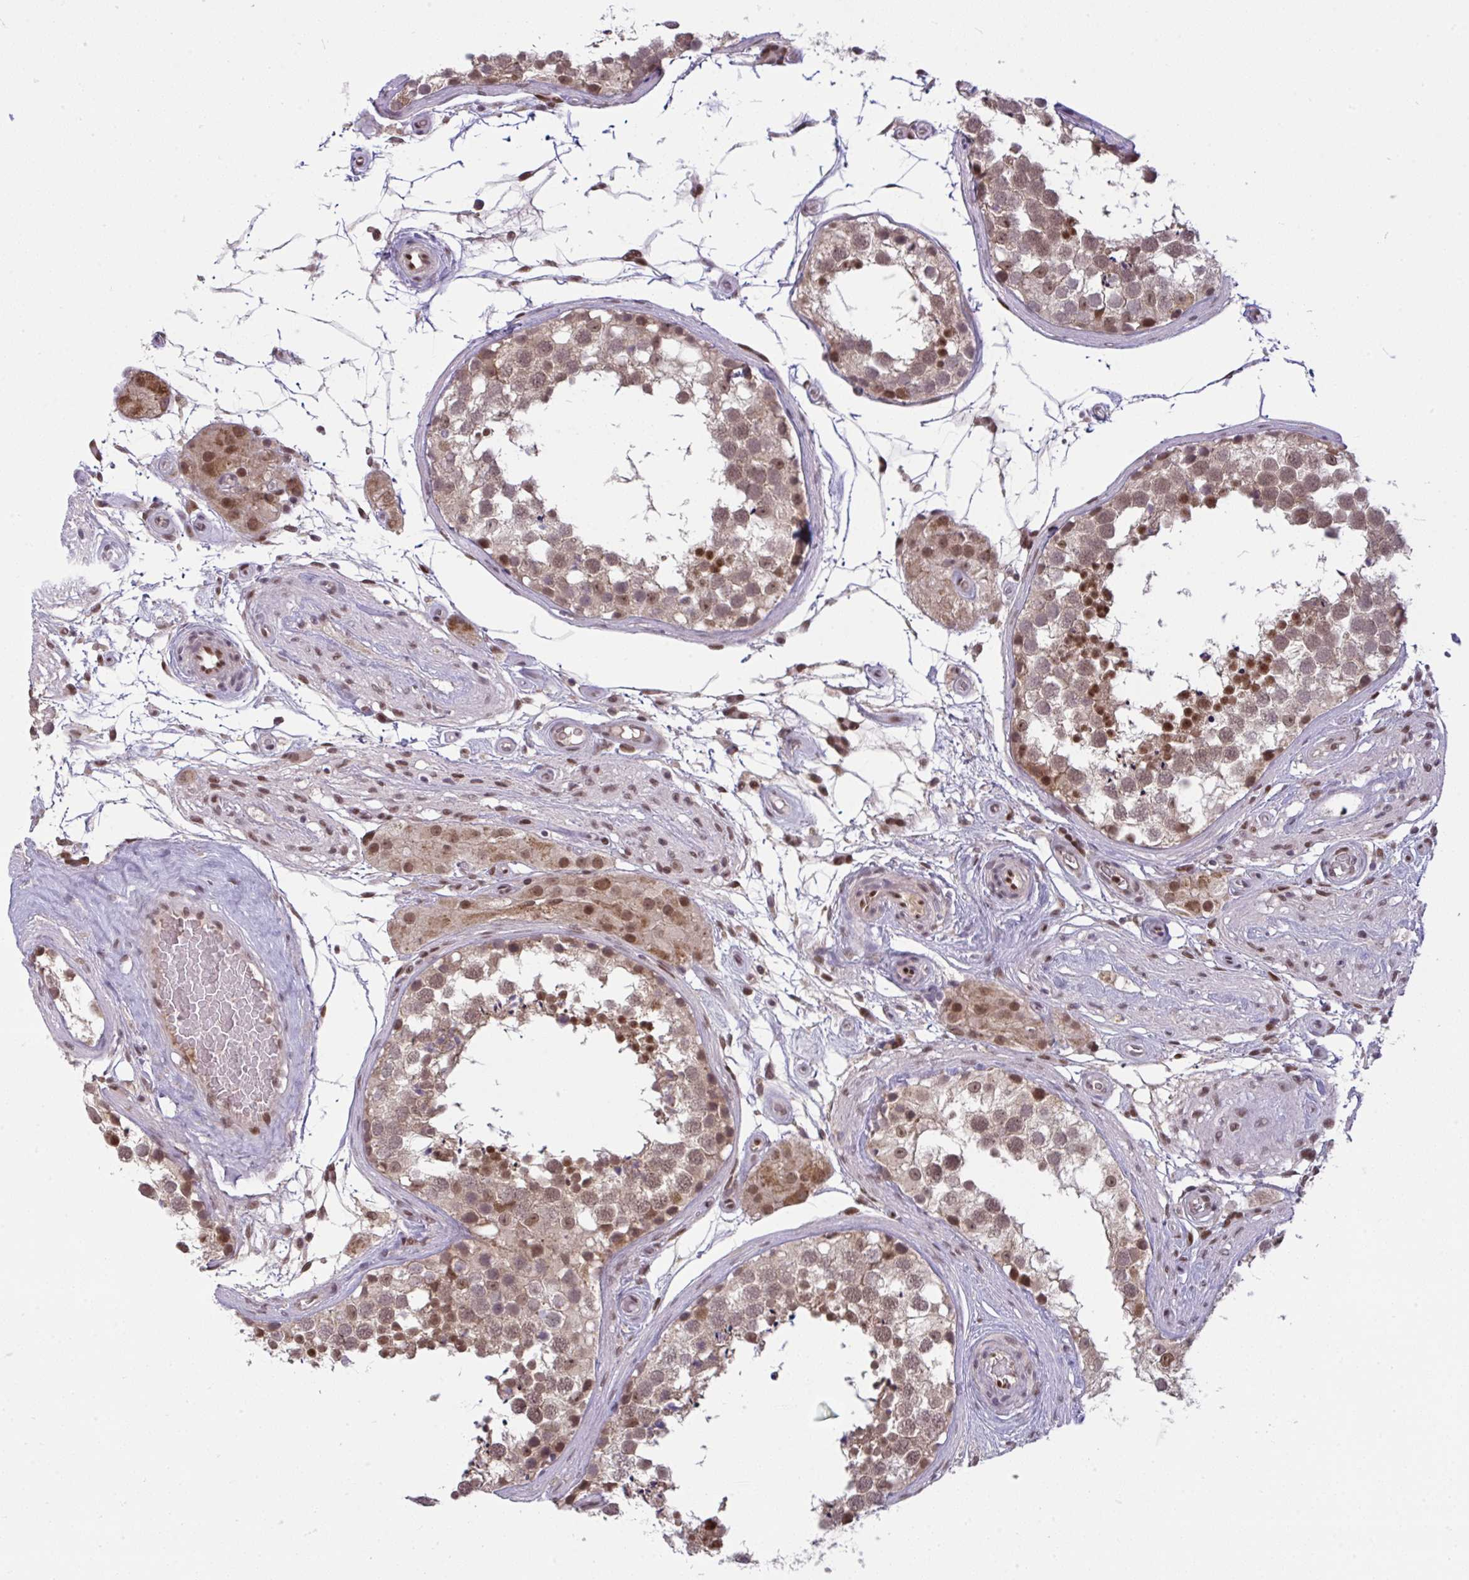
{"staining": {"intensity": "moderate", "quantity": ">75%", "location": "nuclear"}, "tissue": "testis", "cell_type": "Cells in seminiferous ducts", "image_type": "normal", "snomed": [{"axis": "morphology", "description": "Normal tissue, NOS"}, {"axis": "morphology", "description": "Seminoma, NOS"}, {"axis": "topography", "description": "Testis"}], "caption": "IHC of unremarkable testis displays medium levels of moderate nuclear staining in approximately >75% of cells in seminiferous ducts.", "gene": "KLF2", "patient": {"sex": "male", "age": 65}}